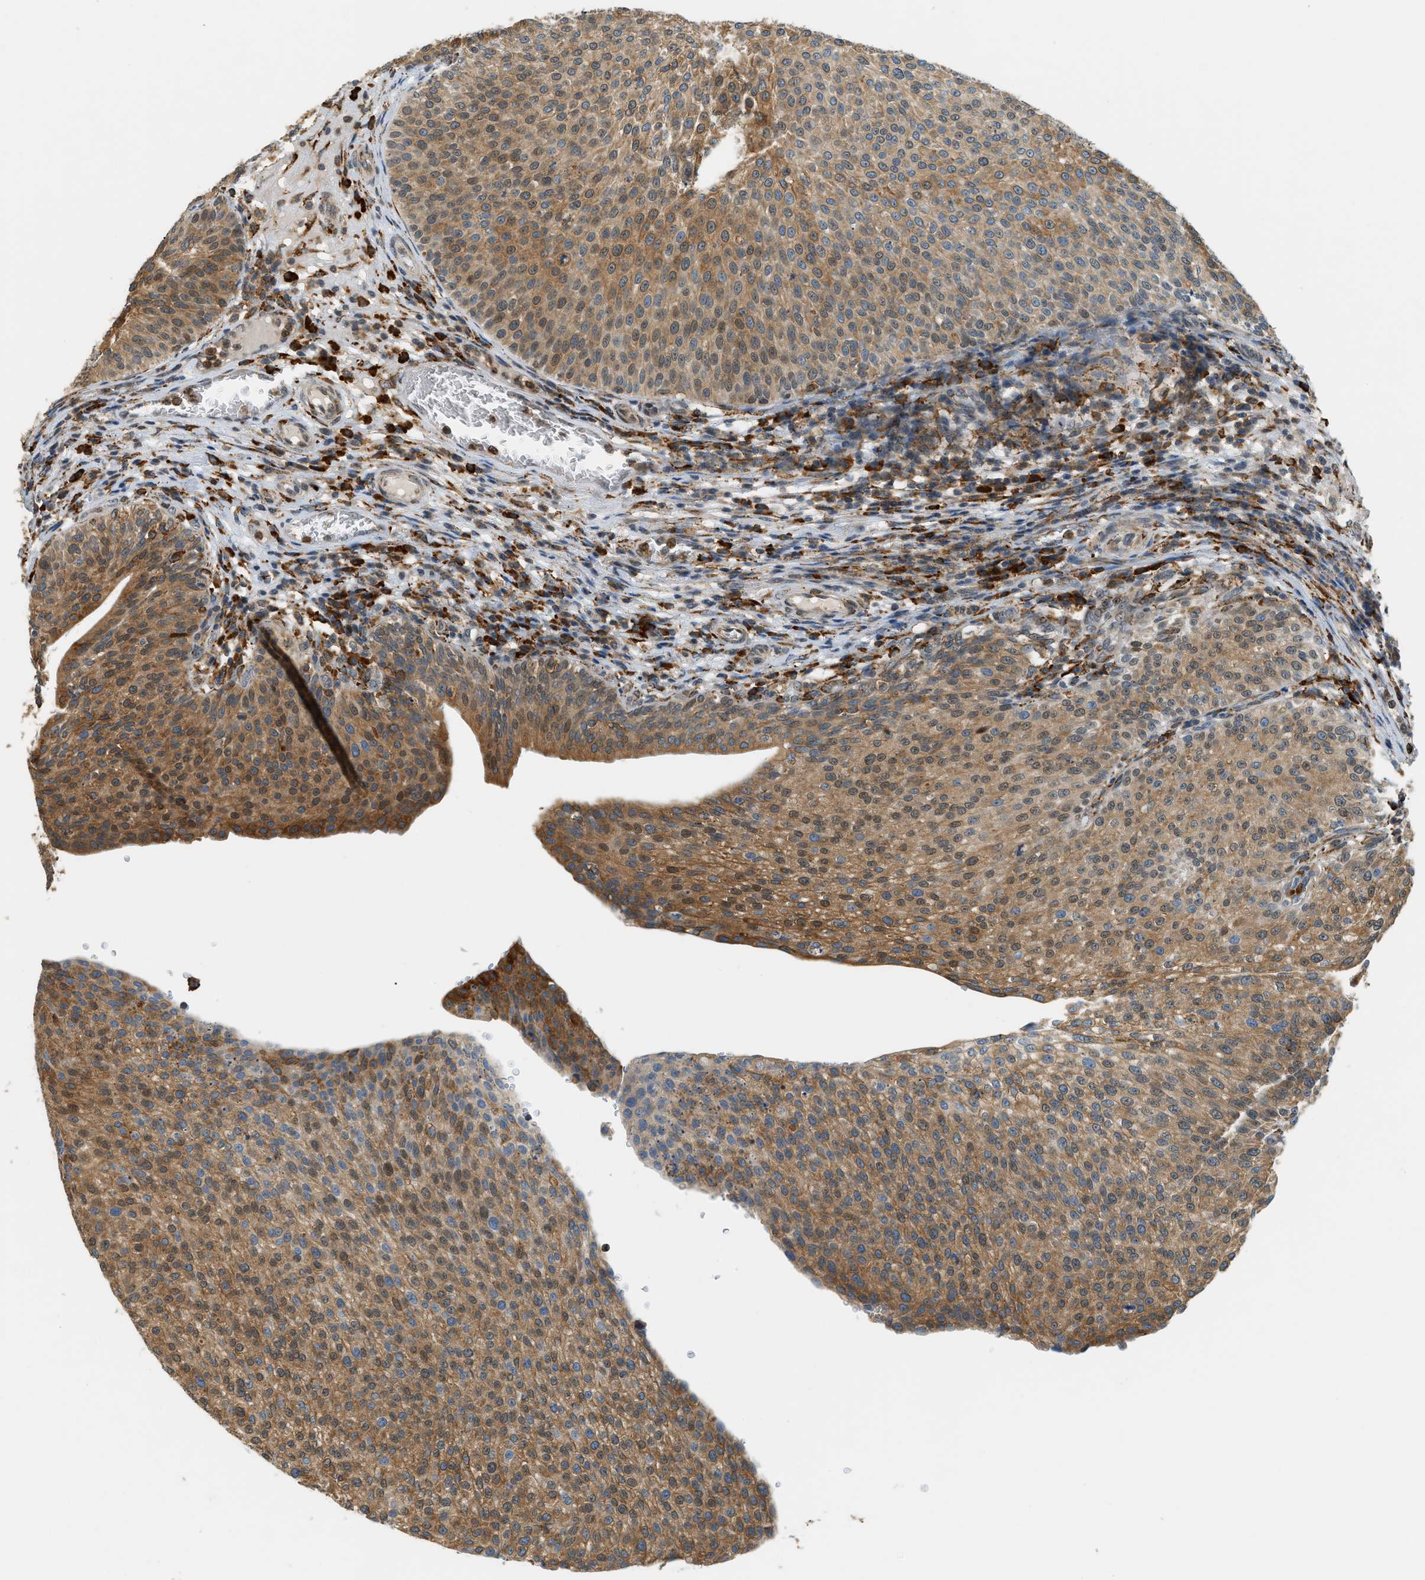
{"staining": {"intensity": "moderate", "quantity": ">75%", "location": "cytoplasmic/membranous,nuclear"}, "tissue": "urothelial cancer", "cell_type": "Tumor cells", "image_type": "cancer", "snomed": [{"axis": "morphology", "description": "Urothelial carcinoma, Low grade"}, {"axis": "topography", "description": "Smooth muscle"}, {"axis": "topography", "description": "Urinary bladder"}], "caption": "Protein expression analysis of human low-grade urothelial carcinoma reveals moderate cytoplasmic/membranous and nuclear positivity in approximately >75% of tumor cells.", "gene": "SEMA4D", "patient": {"sex": "male", "age": 60}}